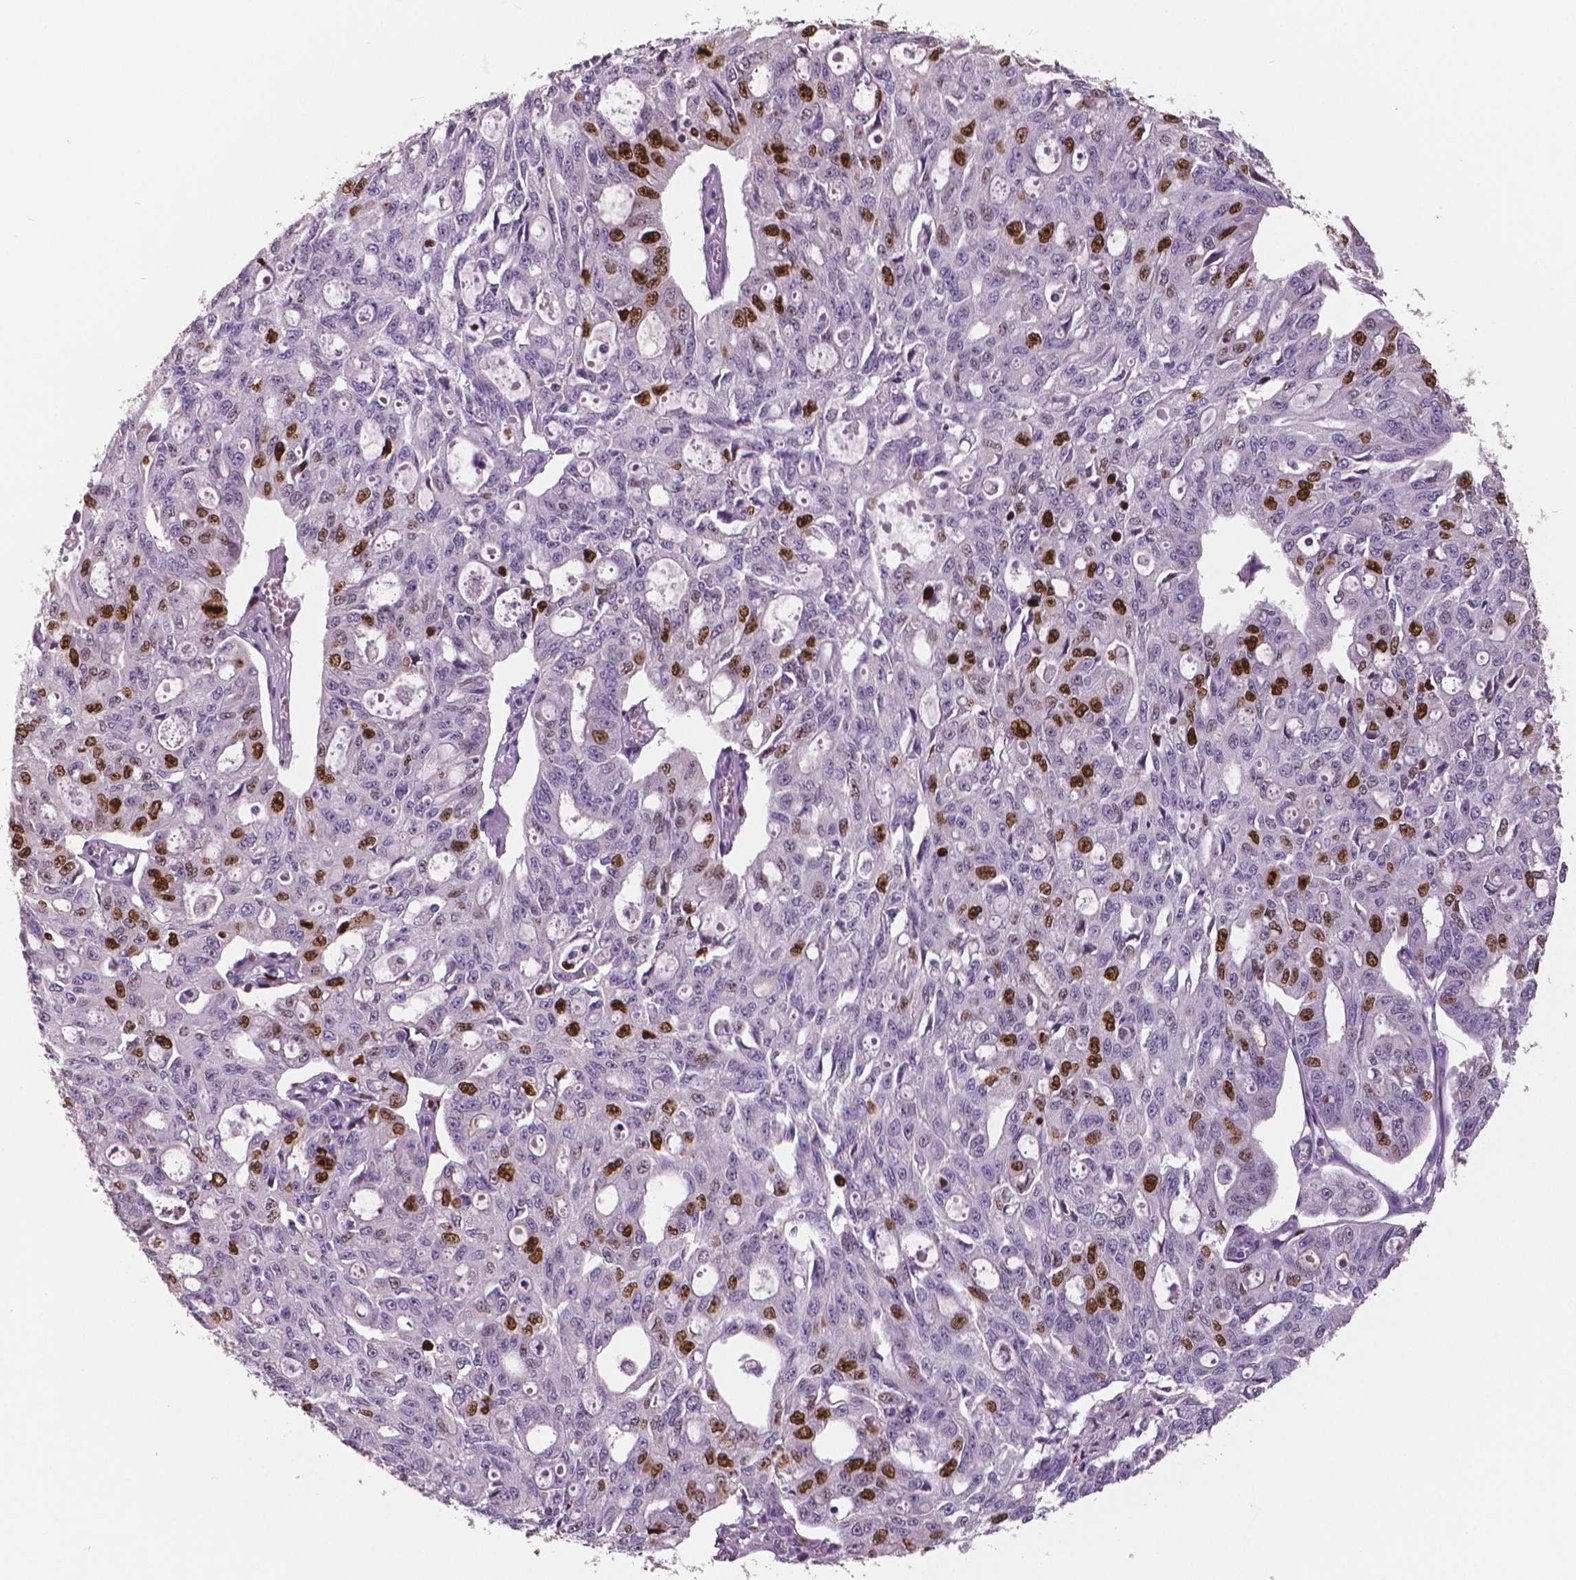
{"staining": {"intensity": "strong", "quantity": "<25%", "location": "nuclear"}, "tissue": "ovarian cancer", "cell_type": "Tumor cells", "image_type": "cancer", "snomed": [{"axis": "morphology", "description": "Carcinoma, endometroid"}, {"axis": "topography", "description": "Ovary"}], "caption": "Immunohistochemistry (DAB) staining of human ovarian endometroid carcinoma shows strong nuclear protein positivity in approximately <25% of tumor cells.", "gene": "MKI67", "patient": {"sex": "female", "age": 65}}